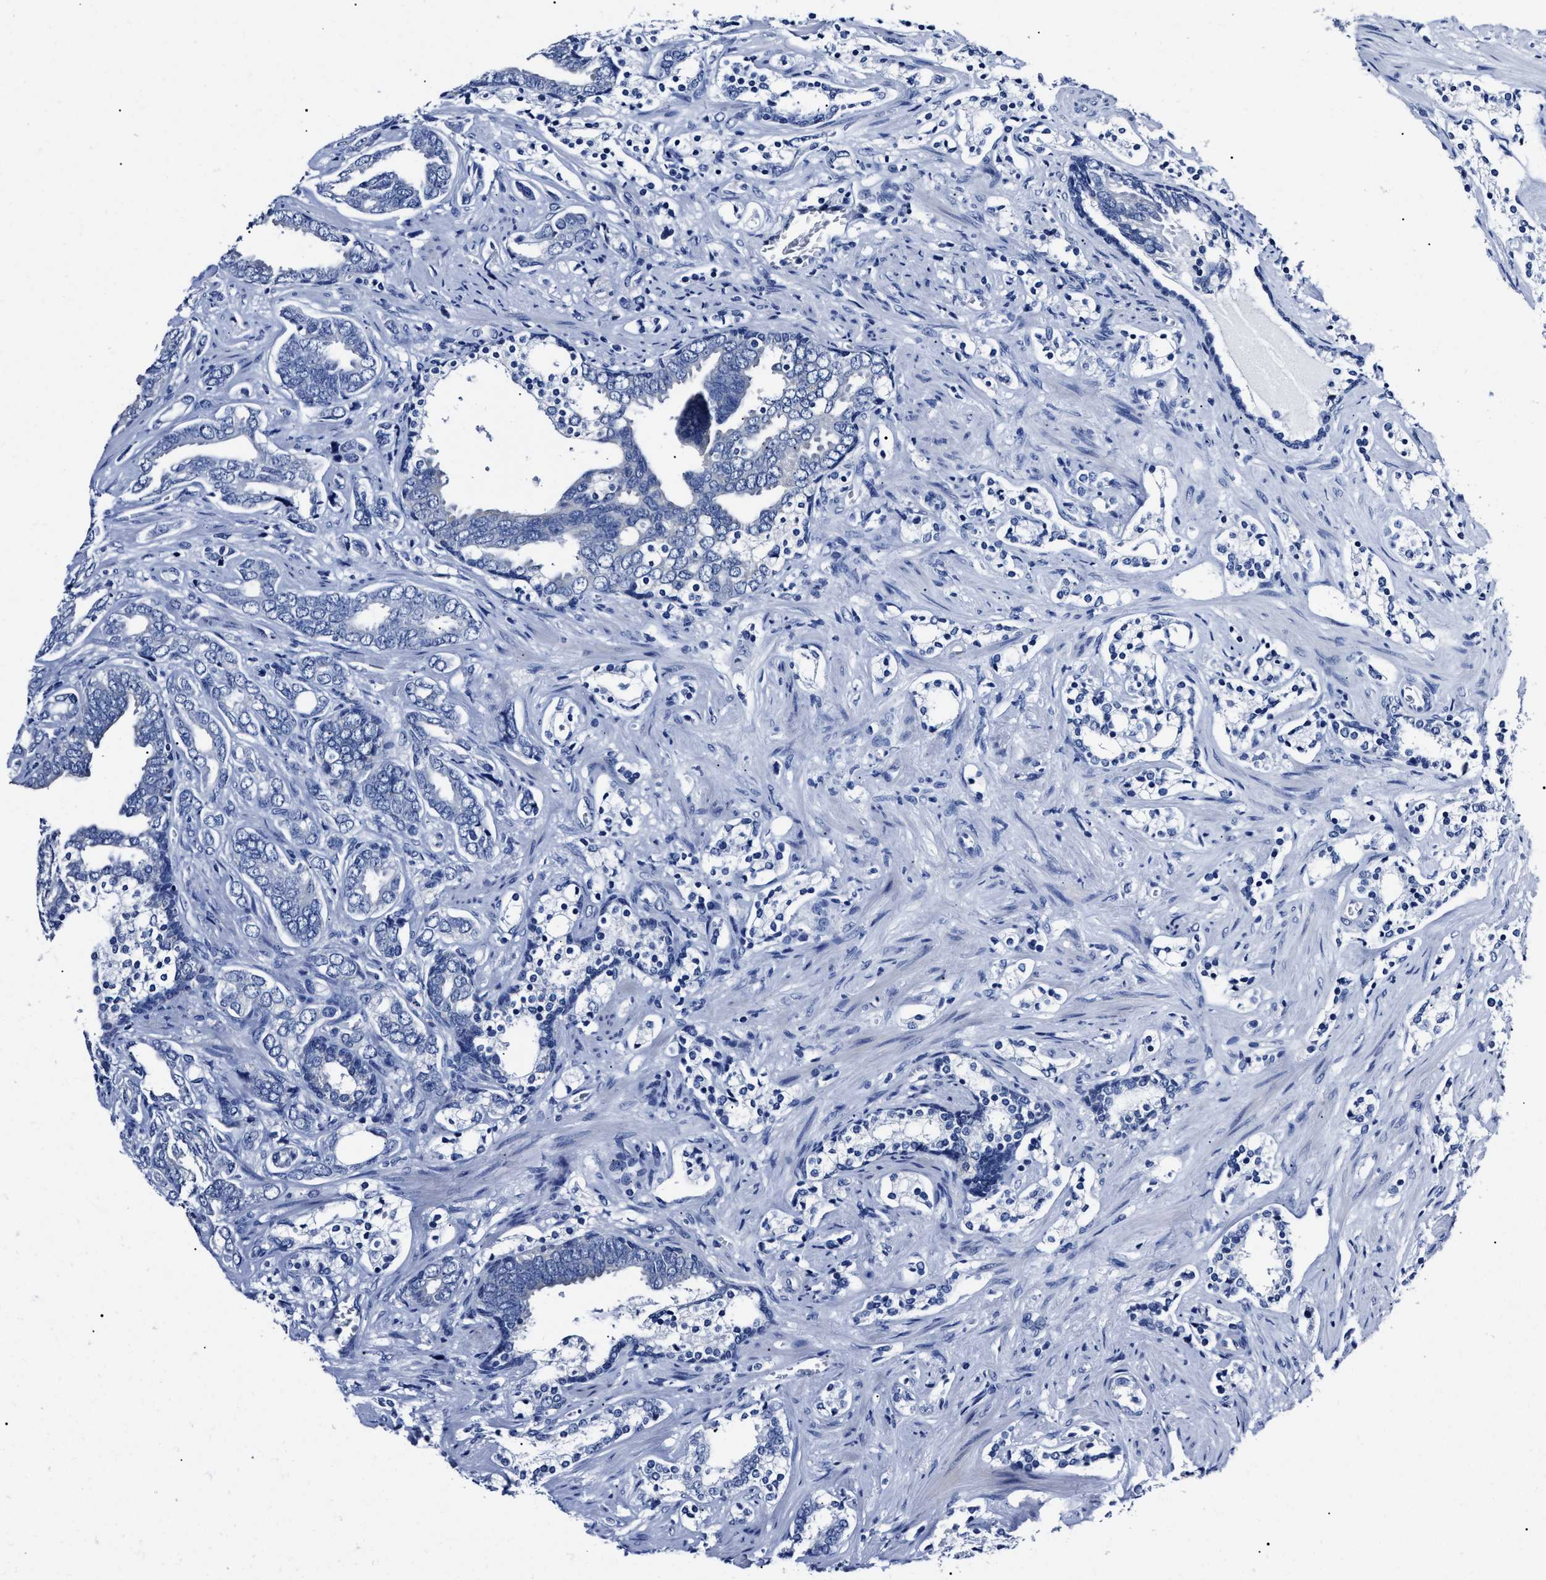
{"staining": {"intensity": "negative", "quantity": "none", "location": "none"}, "tissue": "prostate cancer", "cell_type": "Tumor cells", "image_type": "cancer", "snomed": [{"axis": "morphology", "description": "Adenocarcinoma, Medium grade"}, {"axis": "topography", "description": "Prostate"}], "caption": "An image of human adenocarcinoma (medium-grade) (prostate) is negative for staining in tumor cells. The staining is performed using DAB (3,3'-diaminobenzidine) brown chromogen with nuclei counter-stained in using hematoxylin.", "gene": "ALPG", "patient": {"sex": "male", "age": 67}}